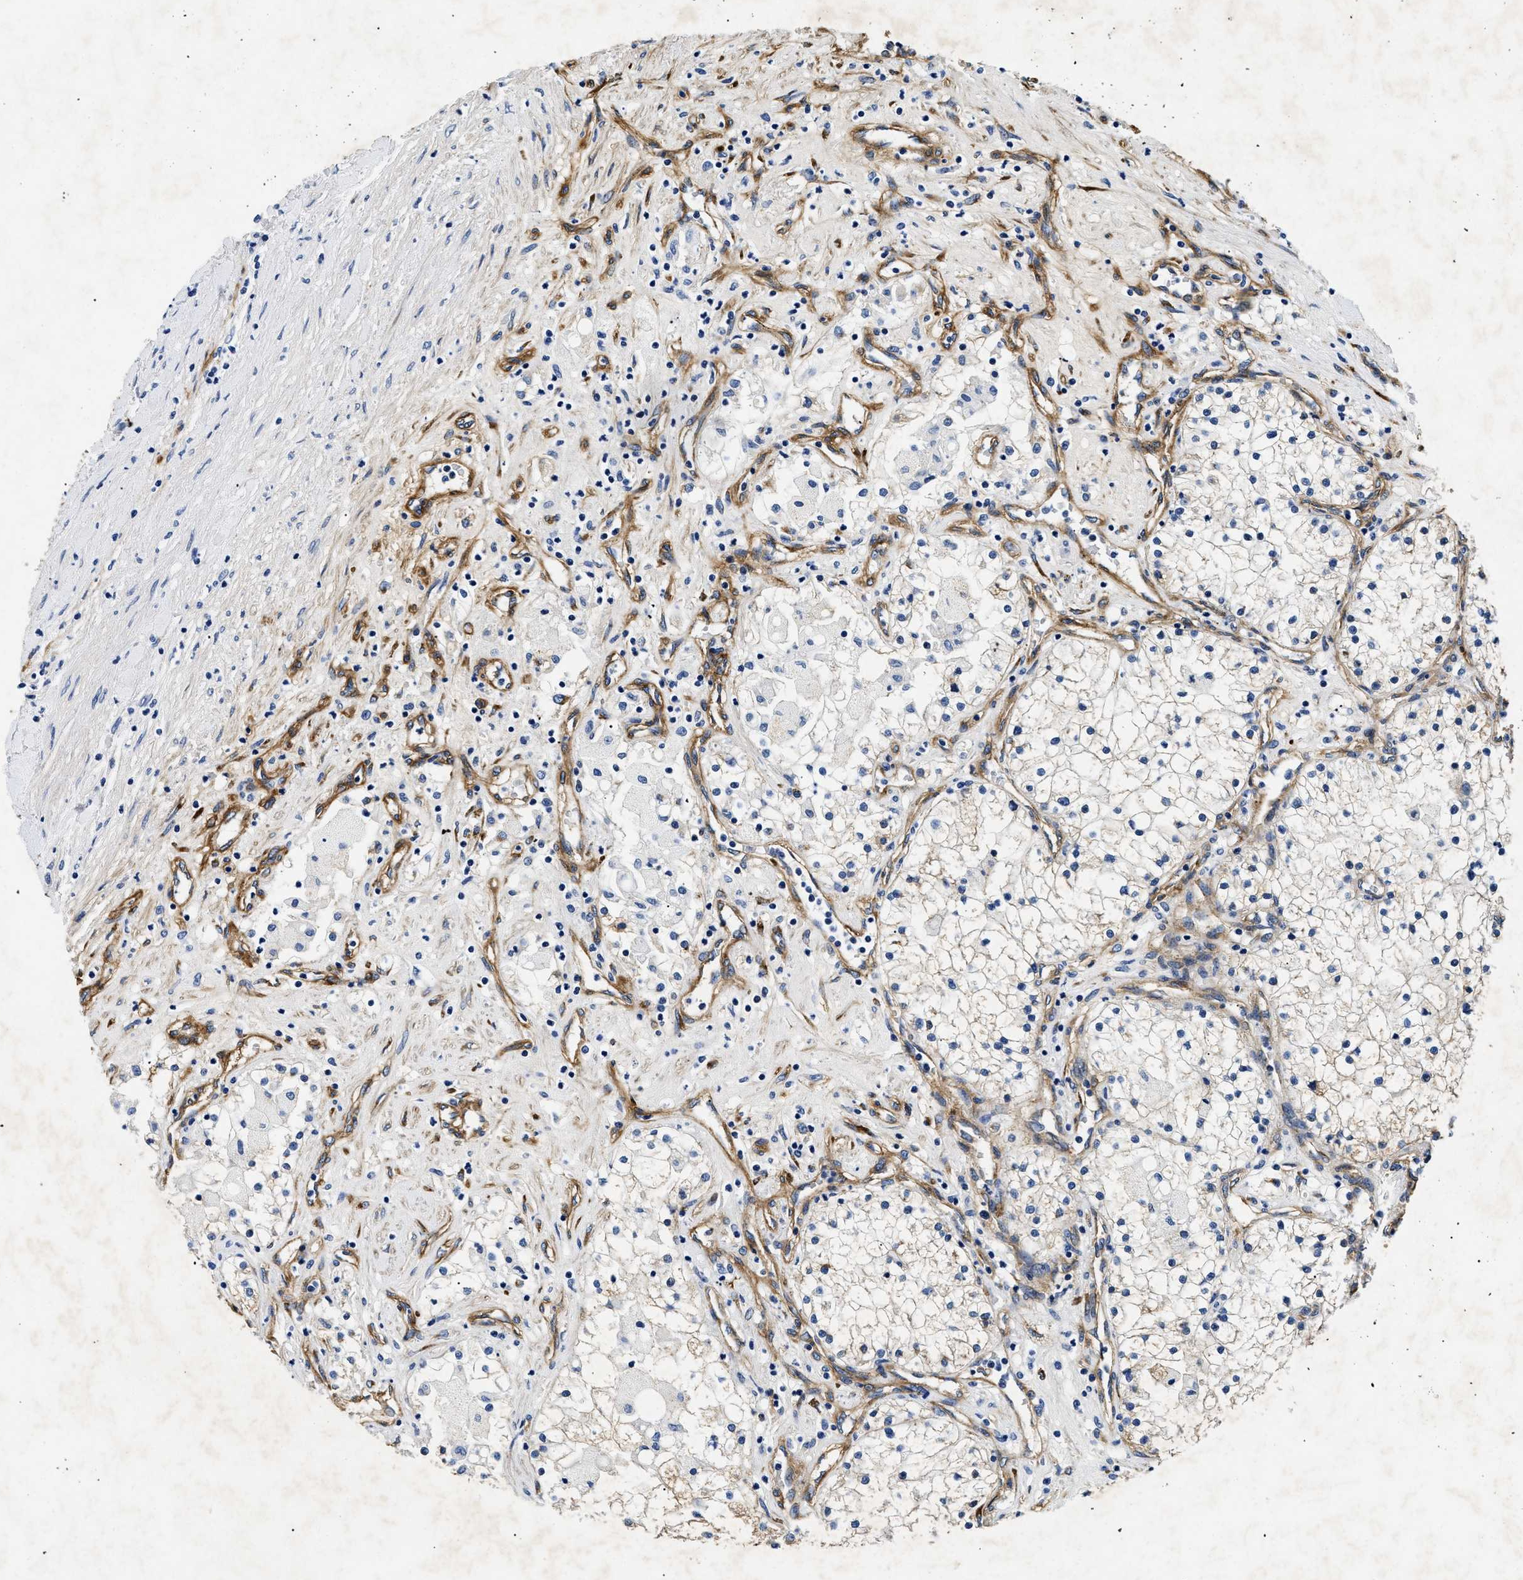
{"staining": {"intensity": "negative", "quantity": "none", "location": "none"}, "tissue": "renal cancer", "cell_type": "Tumor cells", "image_type": "cancer", "snomed": [{"axis": "morphology", "description": "Adenocarcinoma, NOS"}, {"axis": "topography", "description": "Kidney"}], "caption": "Tumor cells are negative for brown protein staining in renal cancer. (DAB (3,3'-diaminobenzidine) IHC with hematoxylin counter stain).", "gene": "LAMA3", "patient": {"sex": "male", "age": 68}}